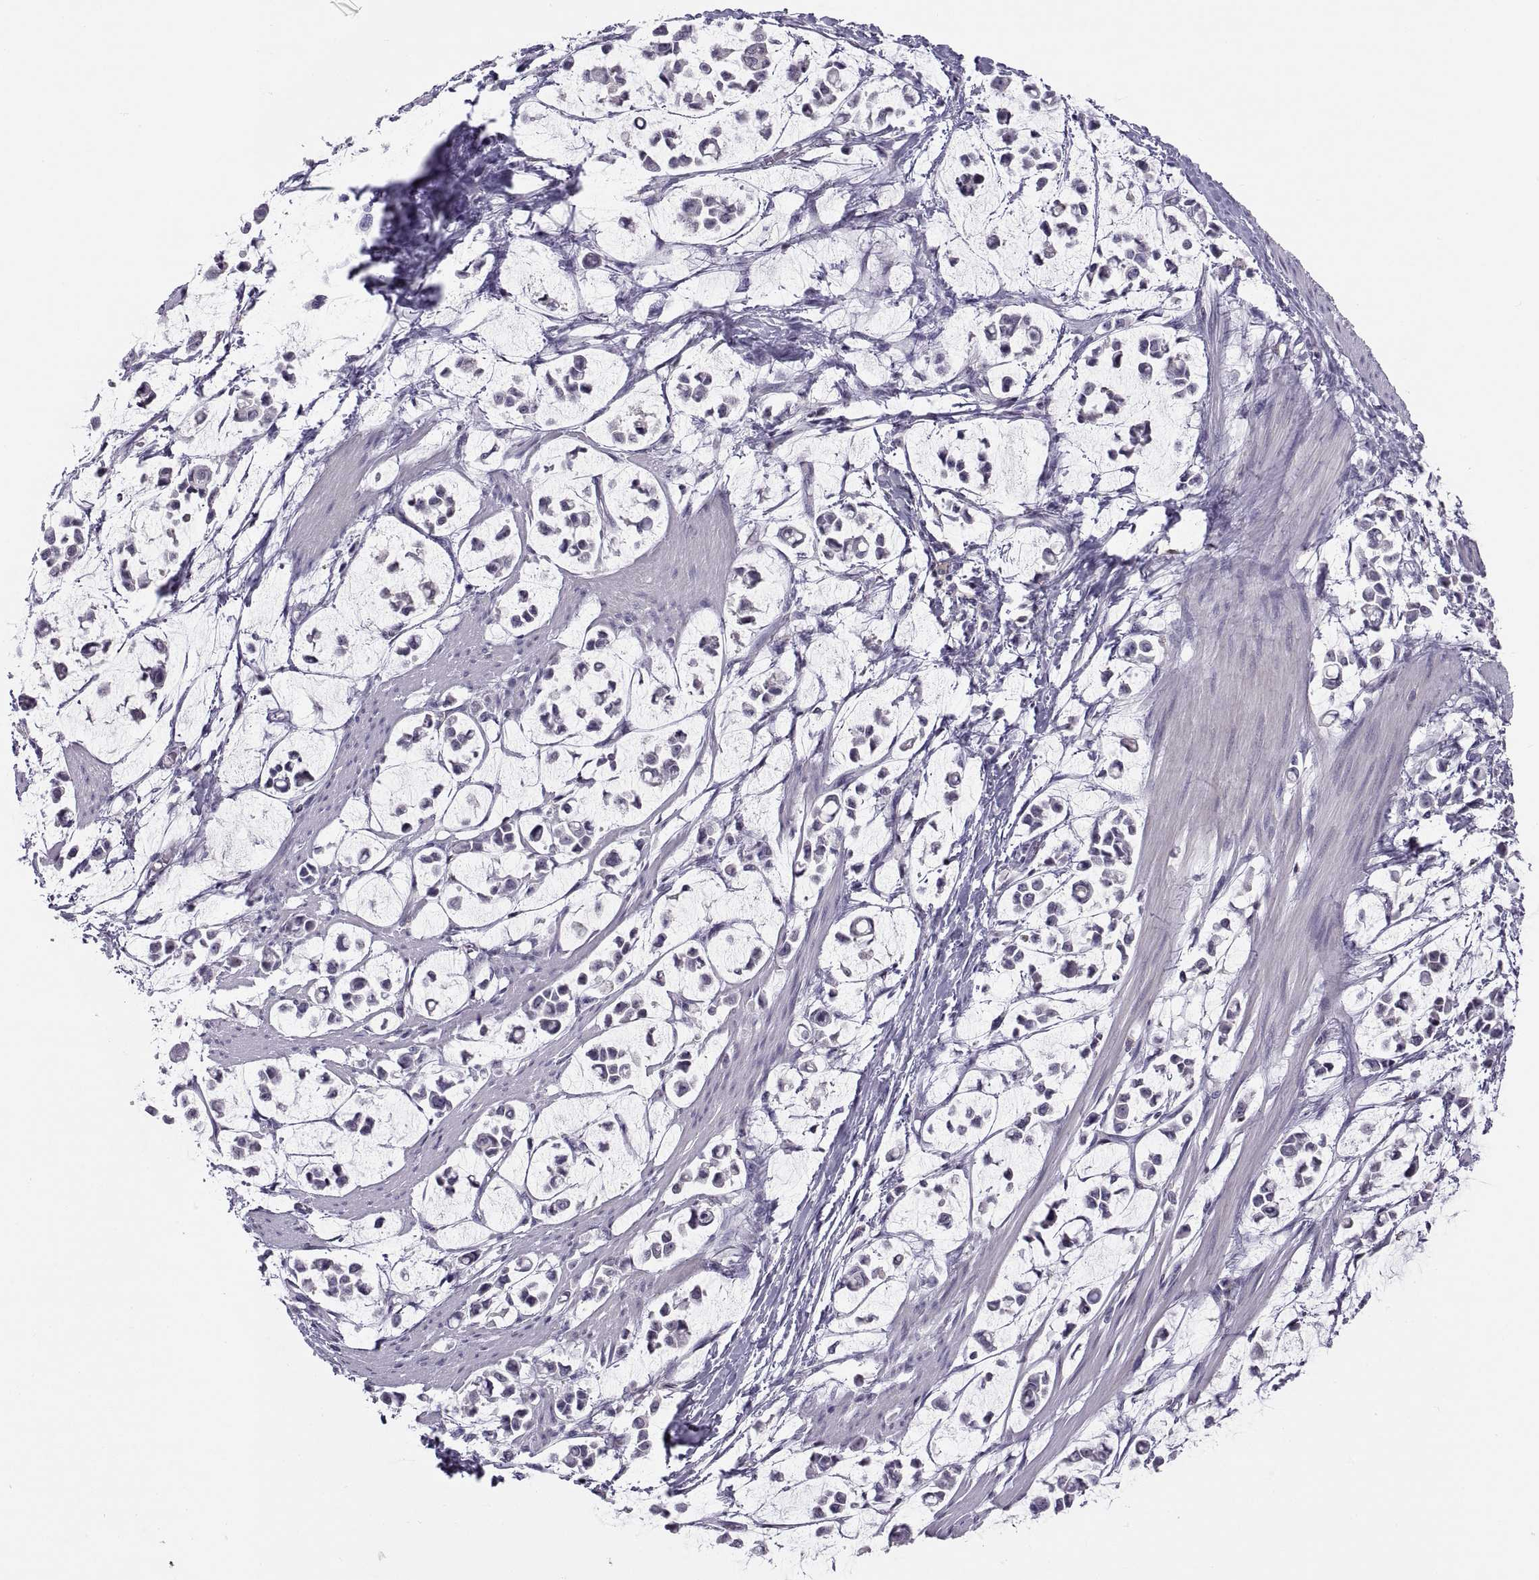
{"staining": {"intensity": "negative", "quantity": "none", "location": "none"}, "tissue": "stomach cancer", "cell_type": "Tumor cells", "image_type": "cancer", "snomed": [{"axis": "morphology", "description": "Adenocarcinoma, NOS"}, {"axis": "topography", "description": "Stomach"}], "caption": "Tumor cells show no significant protein positivity in stomach cancer (adenocarcinoma).", "gene": "TTC21A", "patient": {"sex": "male", "age": 82}}